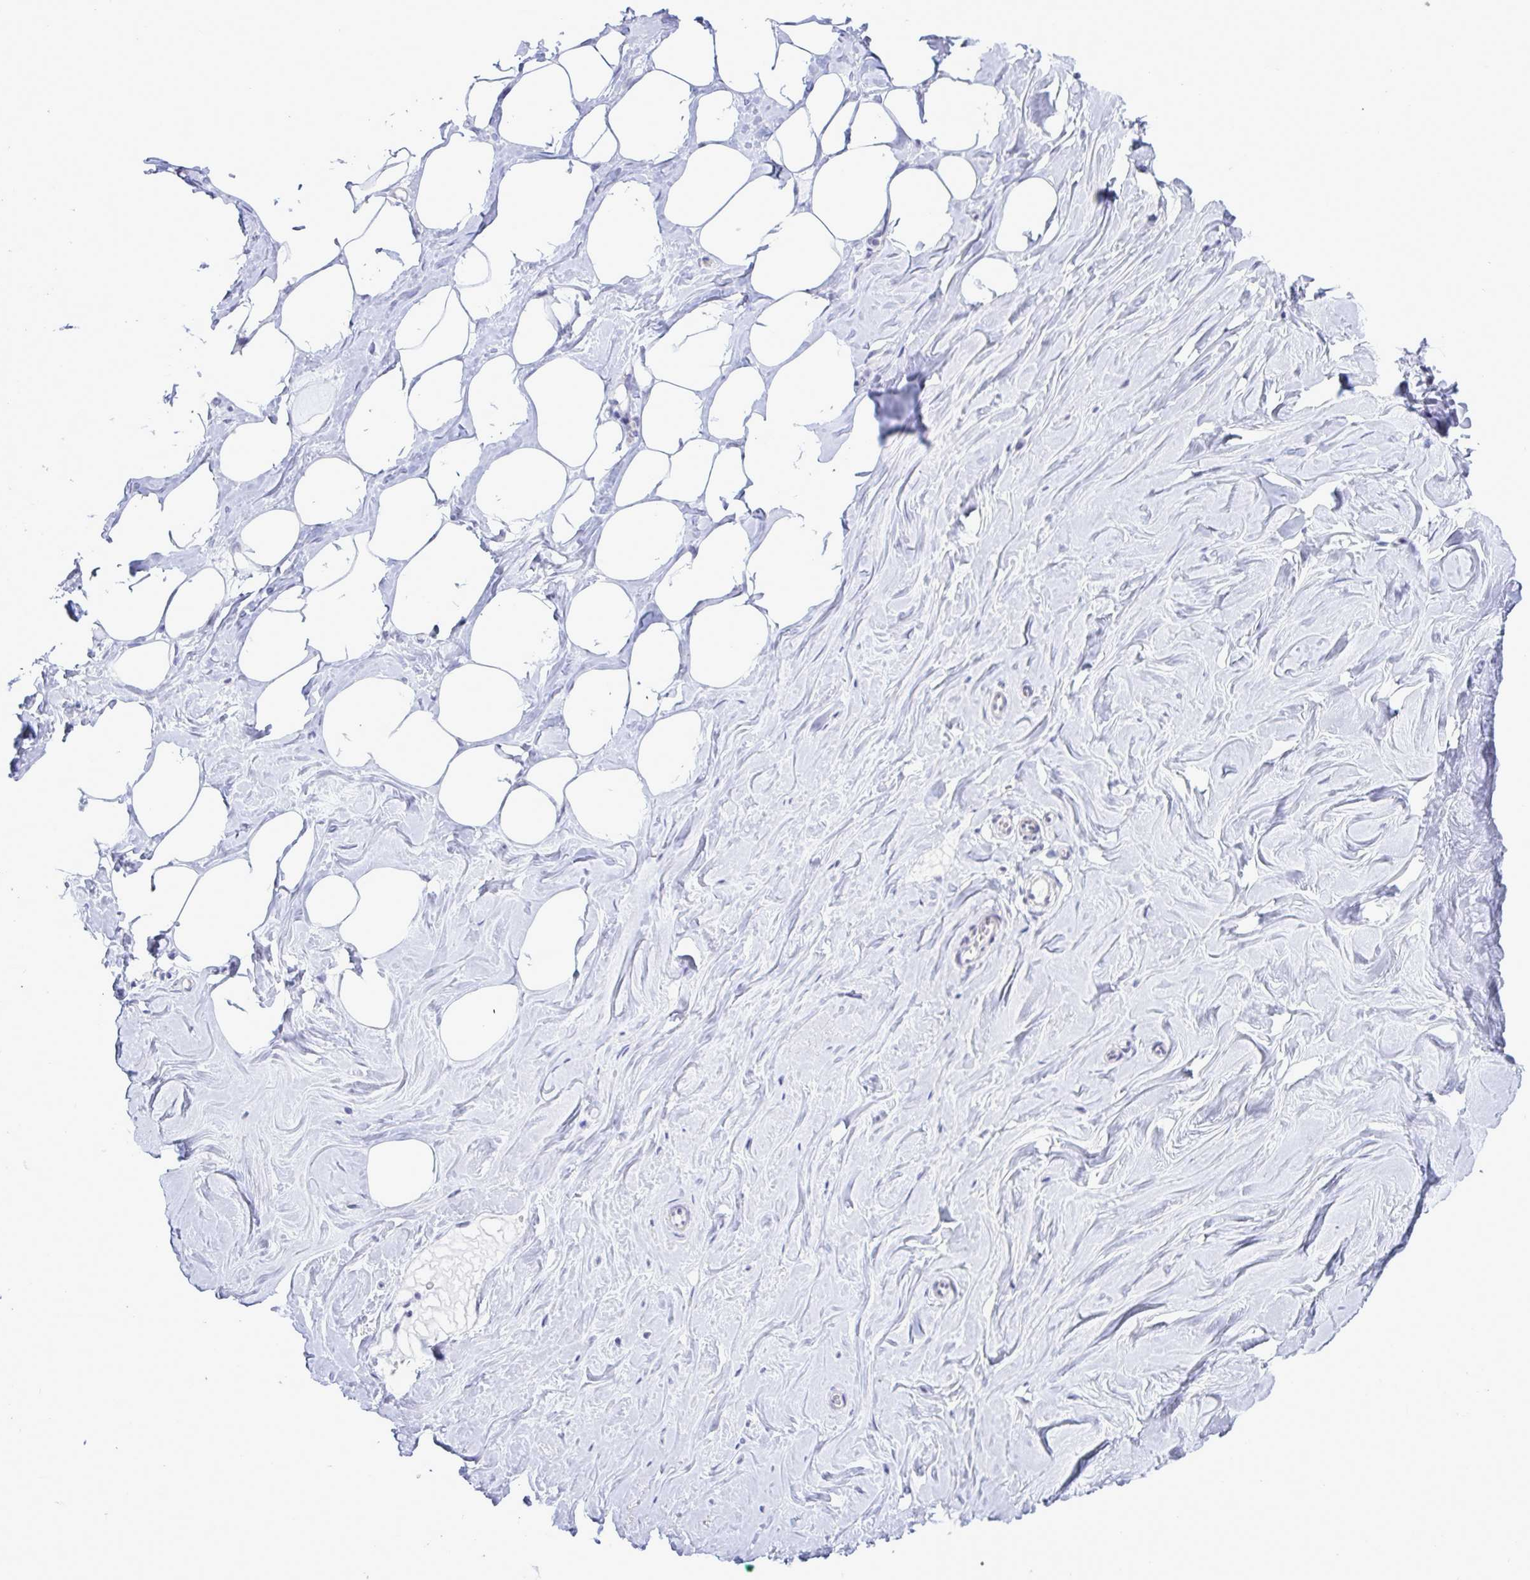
{"staining": {"intensity": "negative", "quantity": "none", "location": "none"}, "tissue": "breast", "cell_type": "Adipocytes", "image_type": "normal", "snomed": [{"axis": "morphology", "description": "Normal tissue, NOS"}, {"axis": "topography", "description": "Breast"}], "caption": "Histopathology image shows no protein positivity in adipocytes of benign breast.", "gene": "MFSD4A", "patient": {"sex": "female", "age": 27}}